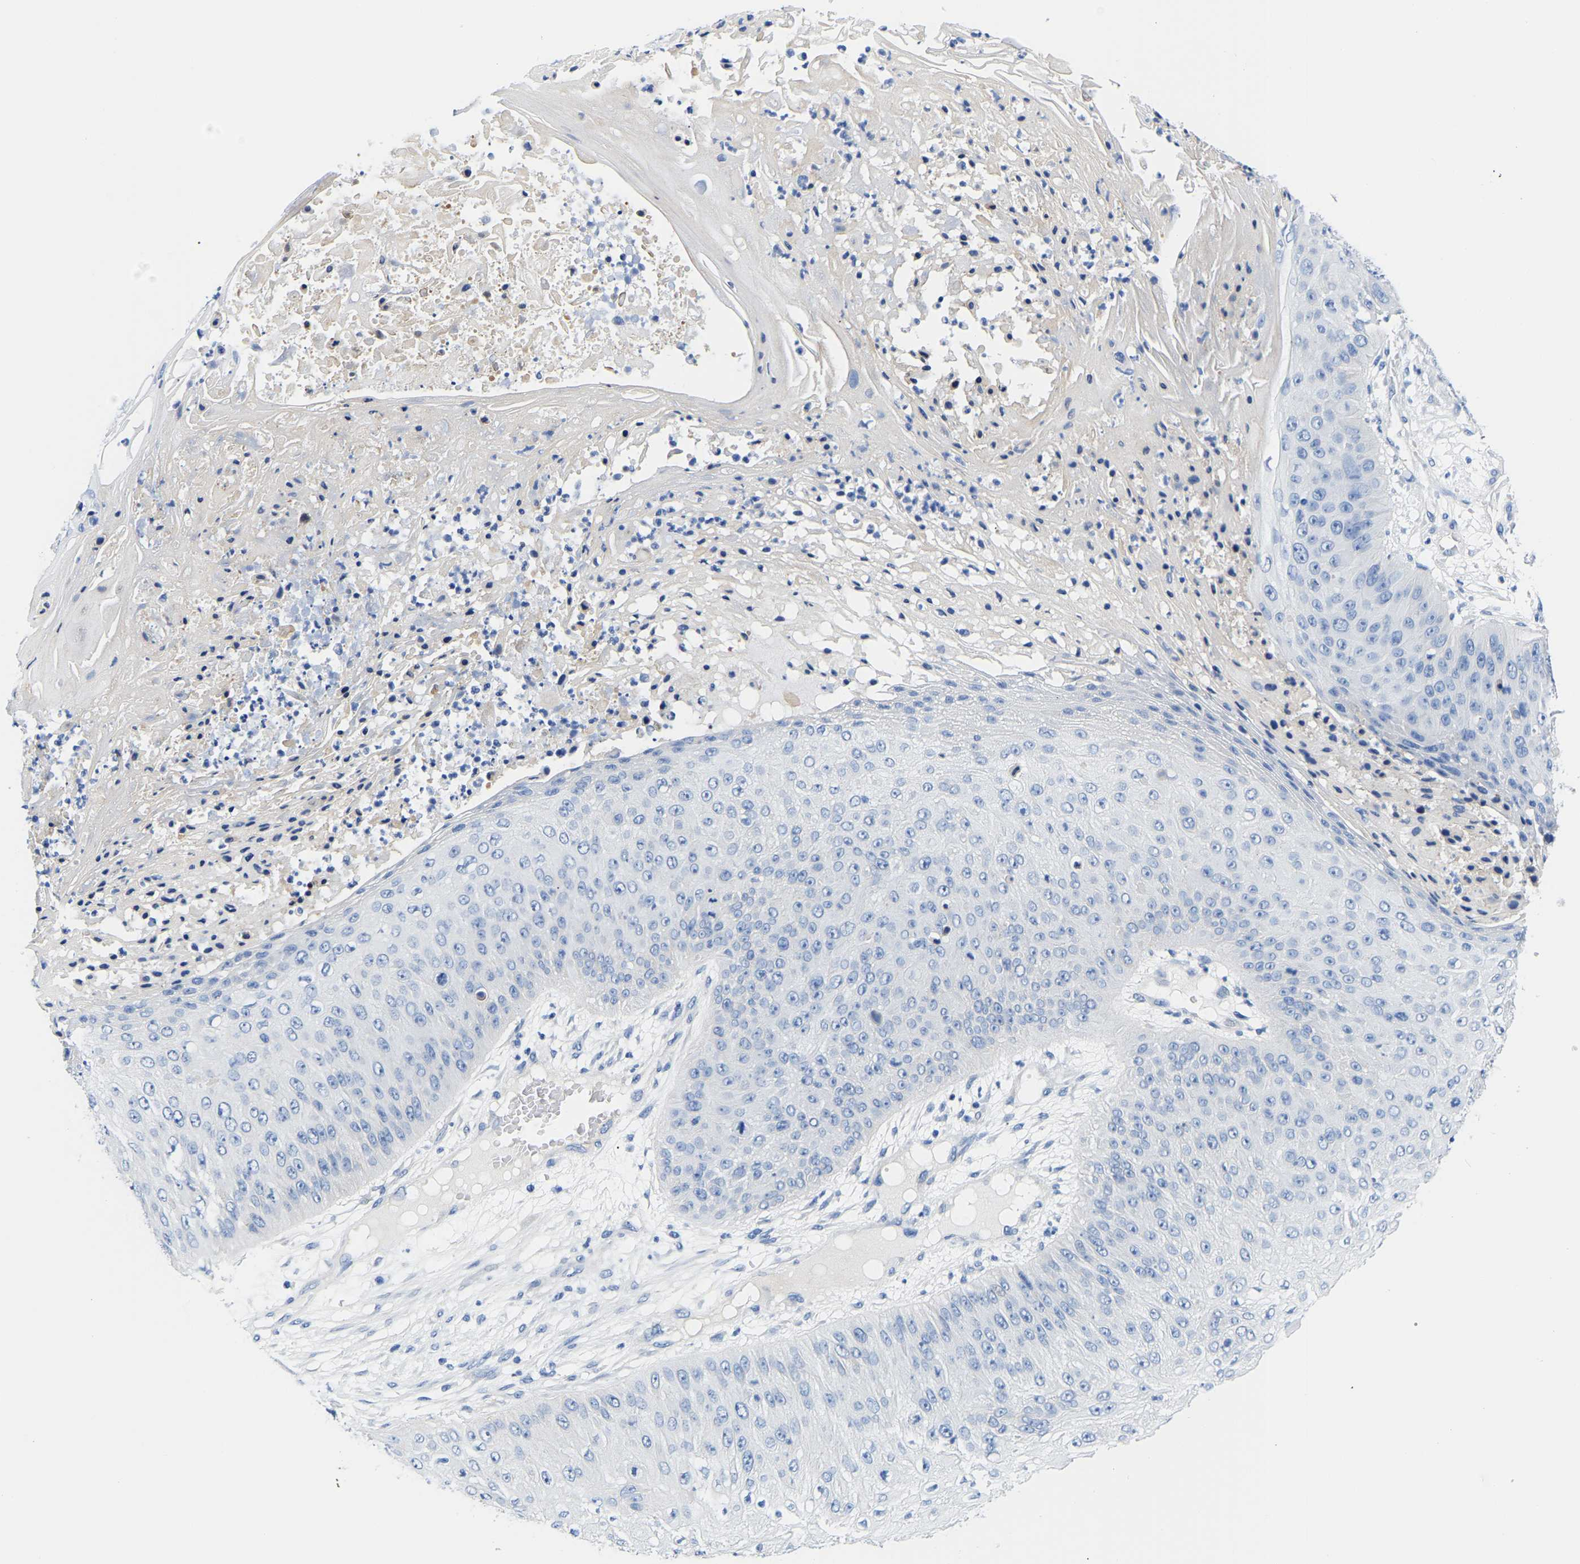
{"staining": {"intensity": "negative", "quantity": "none", "location": "none"}, "tissue": "skin cancer", "cell_type": "Tumor cells", "image_type": "cancer", "snomed": [{"axis": "morphology", "description": "Squamous cell carcinoma, NOS"}, {"axis": "topography", "description": "Skin"}], "caption": "Human skin cancer (squamous cell carcinoma) stained for a protein using immunohistochemistry (IHC) shows no positivity in tumor cells.", "gene": "UPK3A", "patient": {"sex": "female", "age": 80}}